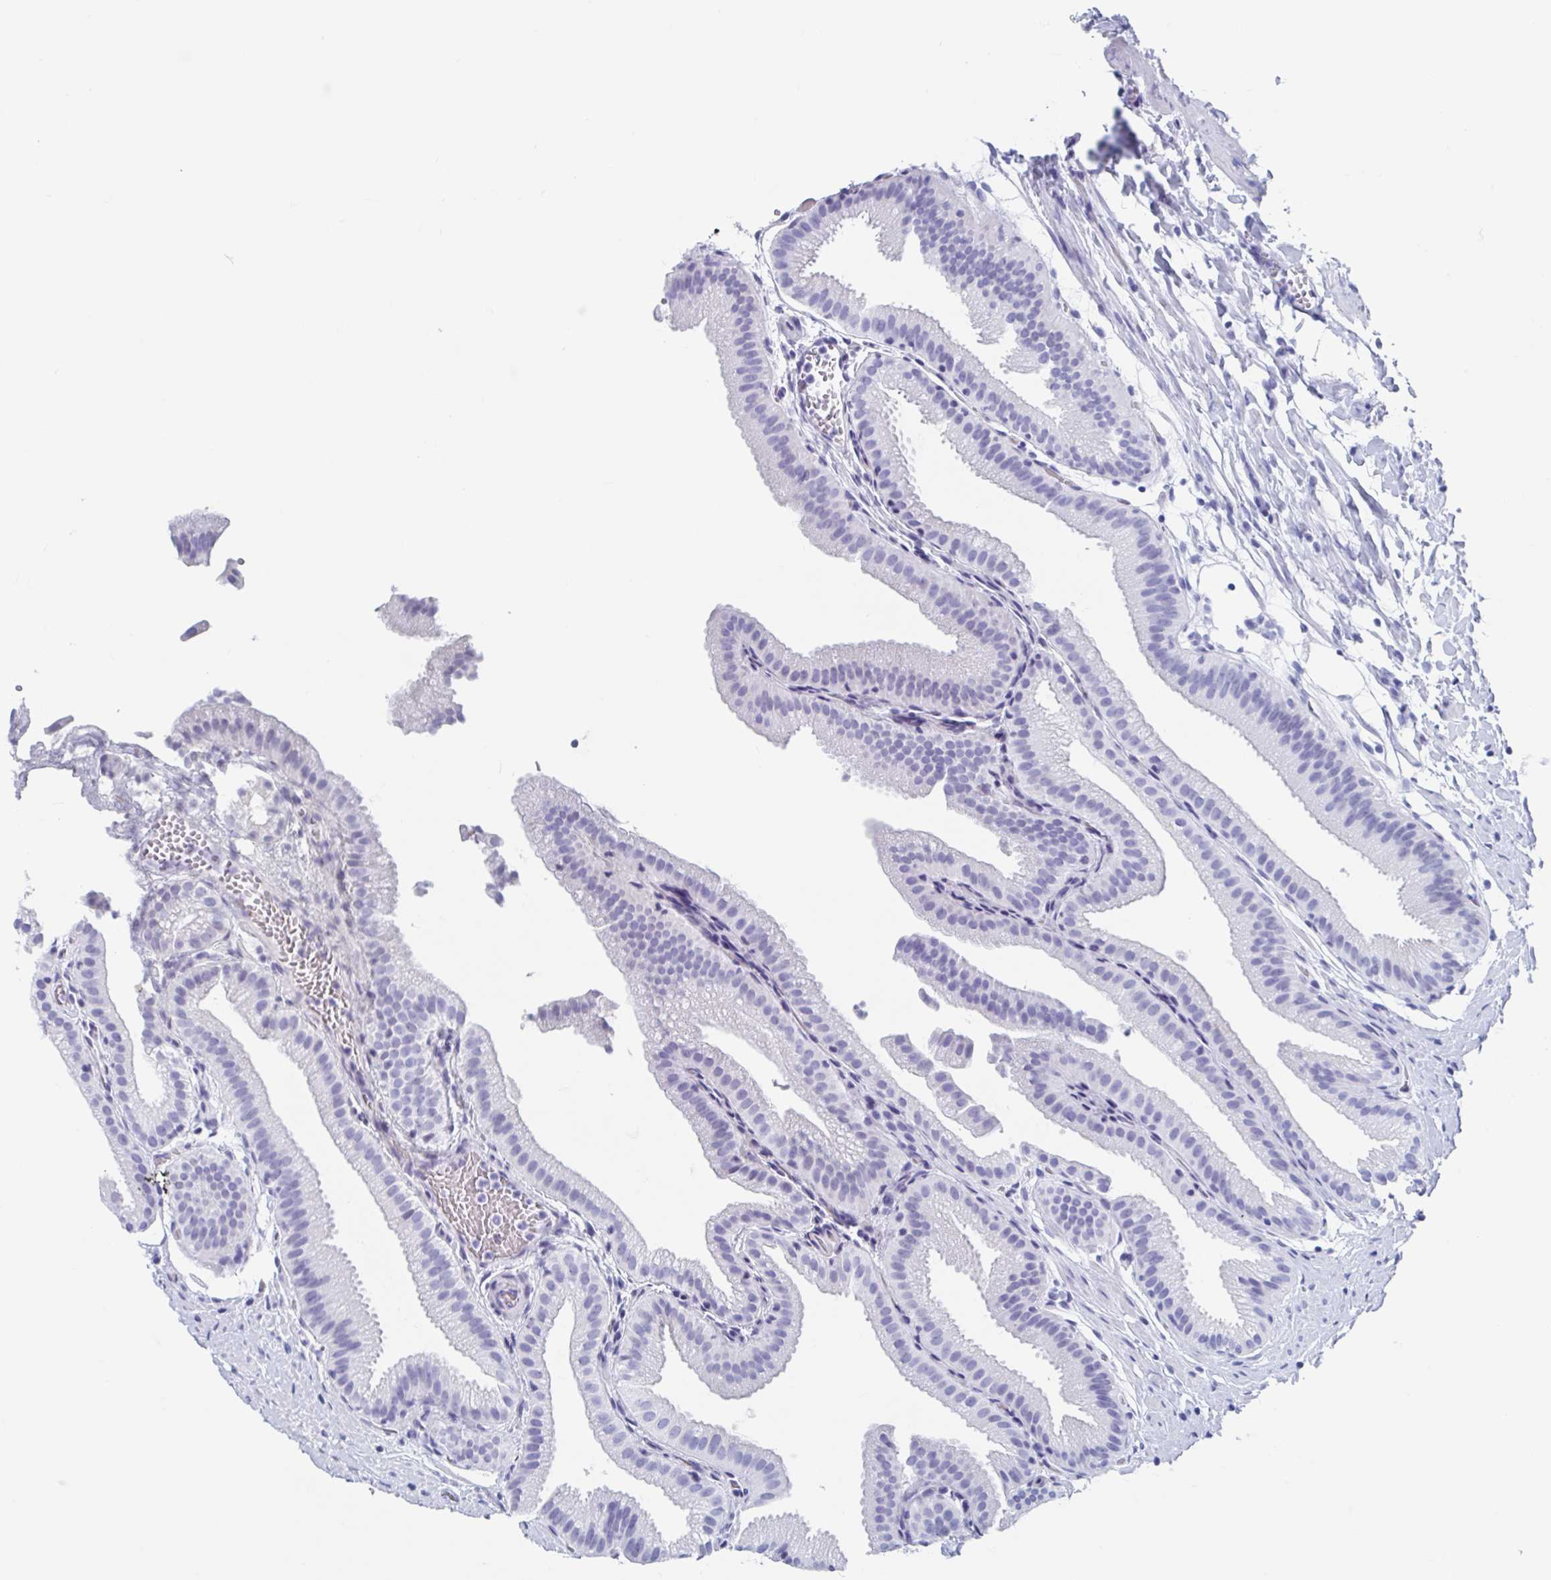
{"staining": {"intensity": "negative", "quantity": "none", "location": "none"}, "tissue": "gallbladder", "cell_type": "Glandular cells", "image_type": "normal", "snomed": [{"axis": "morphology", "description": "Normal tissue, NOS"}, {"axis": "topography", "description": "Gallbladder"}], "caption": "The image reveals no significant positivity in glandular cells of gallbladder. The staining was performed using DAB (3,3'-diaminobenzidine) to visualize the protein expression in brown, while the nuclei were stained in blue with hematoxylin (Magnification: 20x).", "gene": "HDGFL1", "patient": {"sex": "female", "age": 63}}